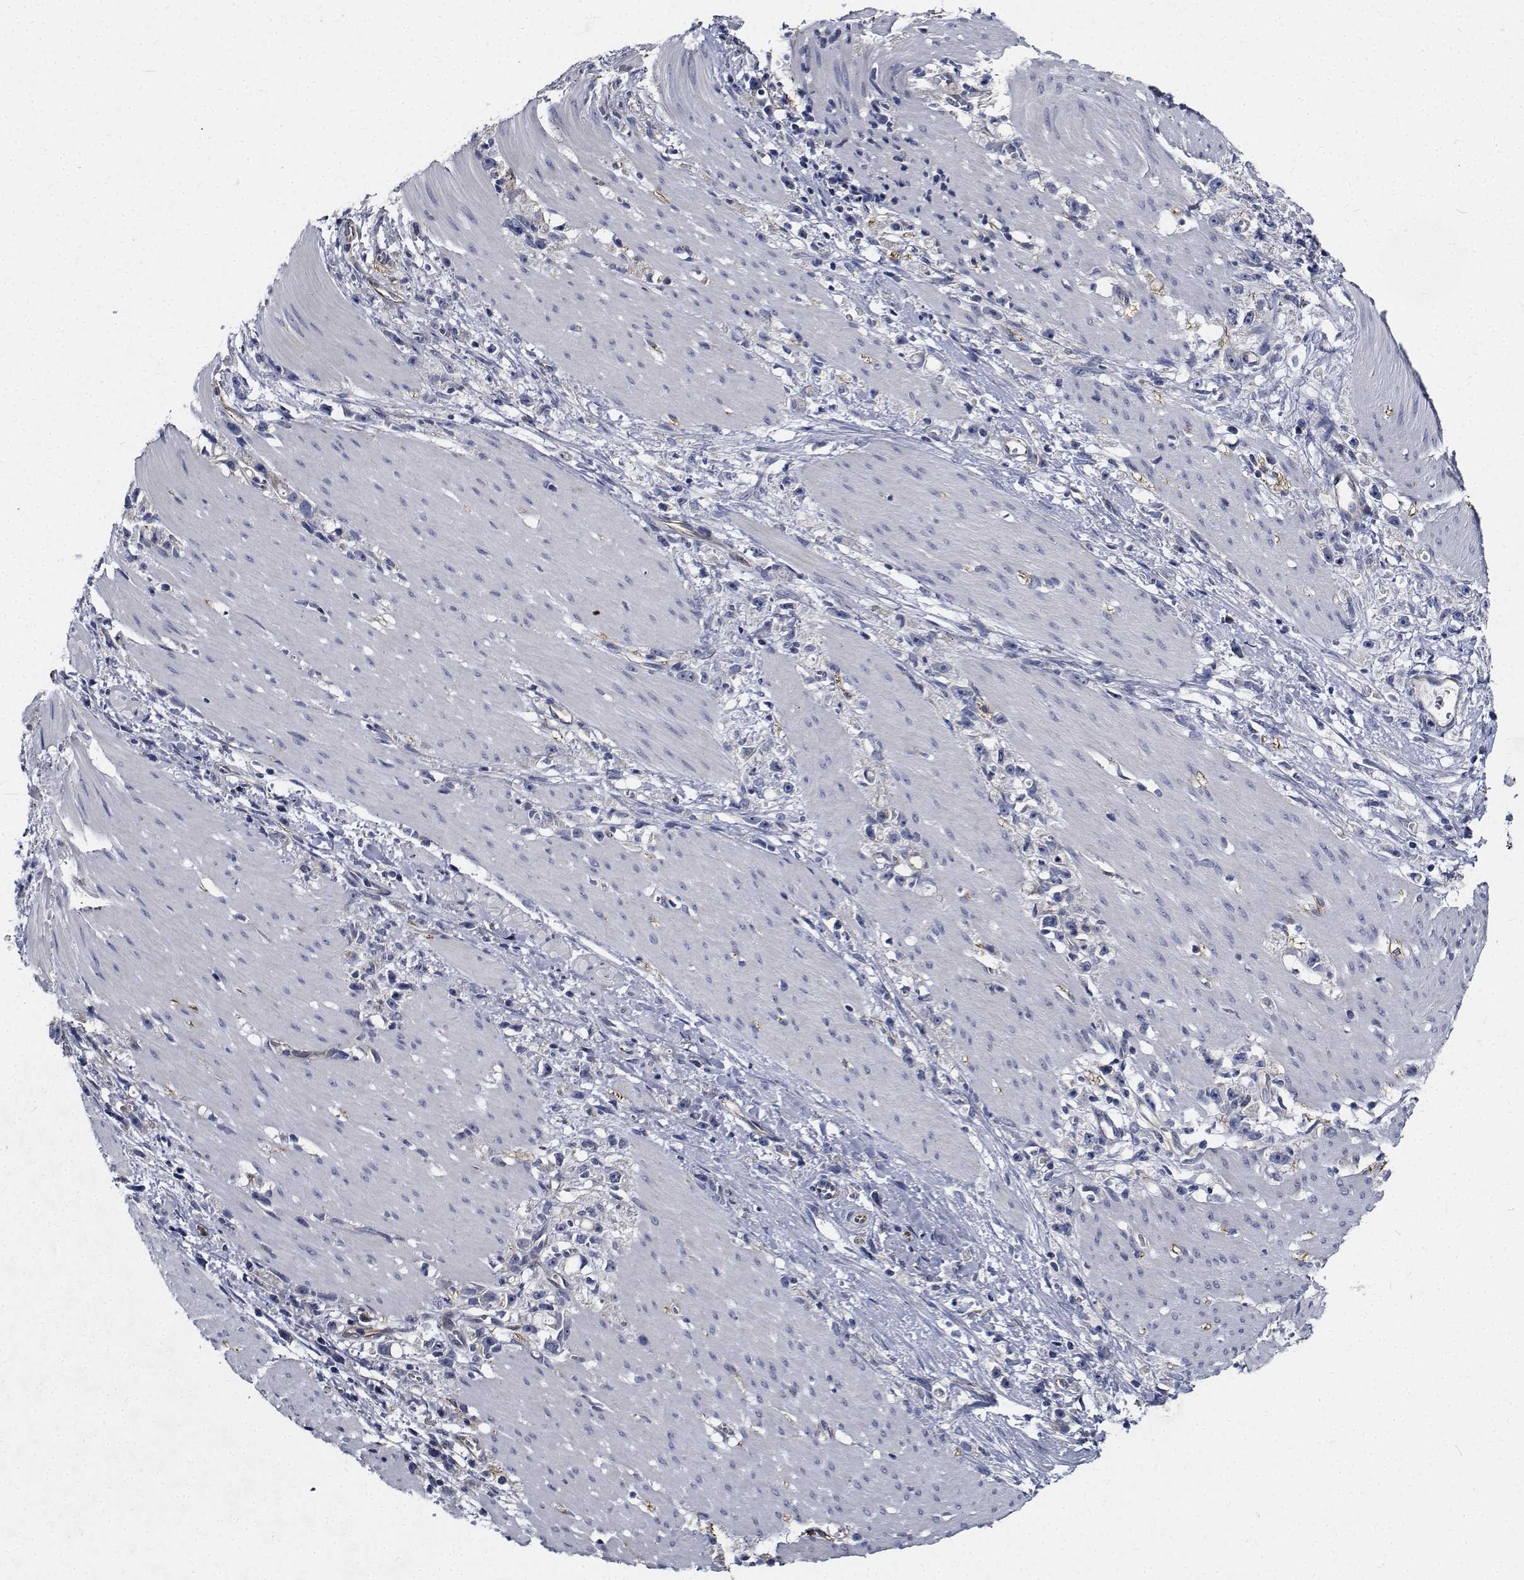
{"staining": {"intensity": "negative", "quantity": "none", "location": "none"}, "tissue": "stomach cancer", "cell_type": "Tumor cells", "image_type": "cancer", "snomed": [{"axis": "morphology", "description": "Adenocarcinoma, NOS"}, {"axis": "topography", "description": "Stomach"}], "caption": "This image is of stomach cancer stained with IHC to label a protein in brown with the nuclei are counter-stained blue. There is no staining in tumor cells.", "gene": "TTBK1", "patient": {"sex": "female", "age": 59}}